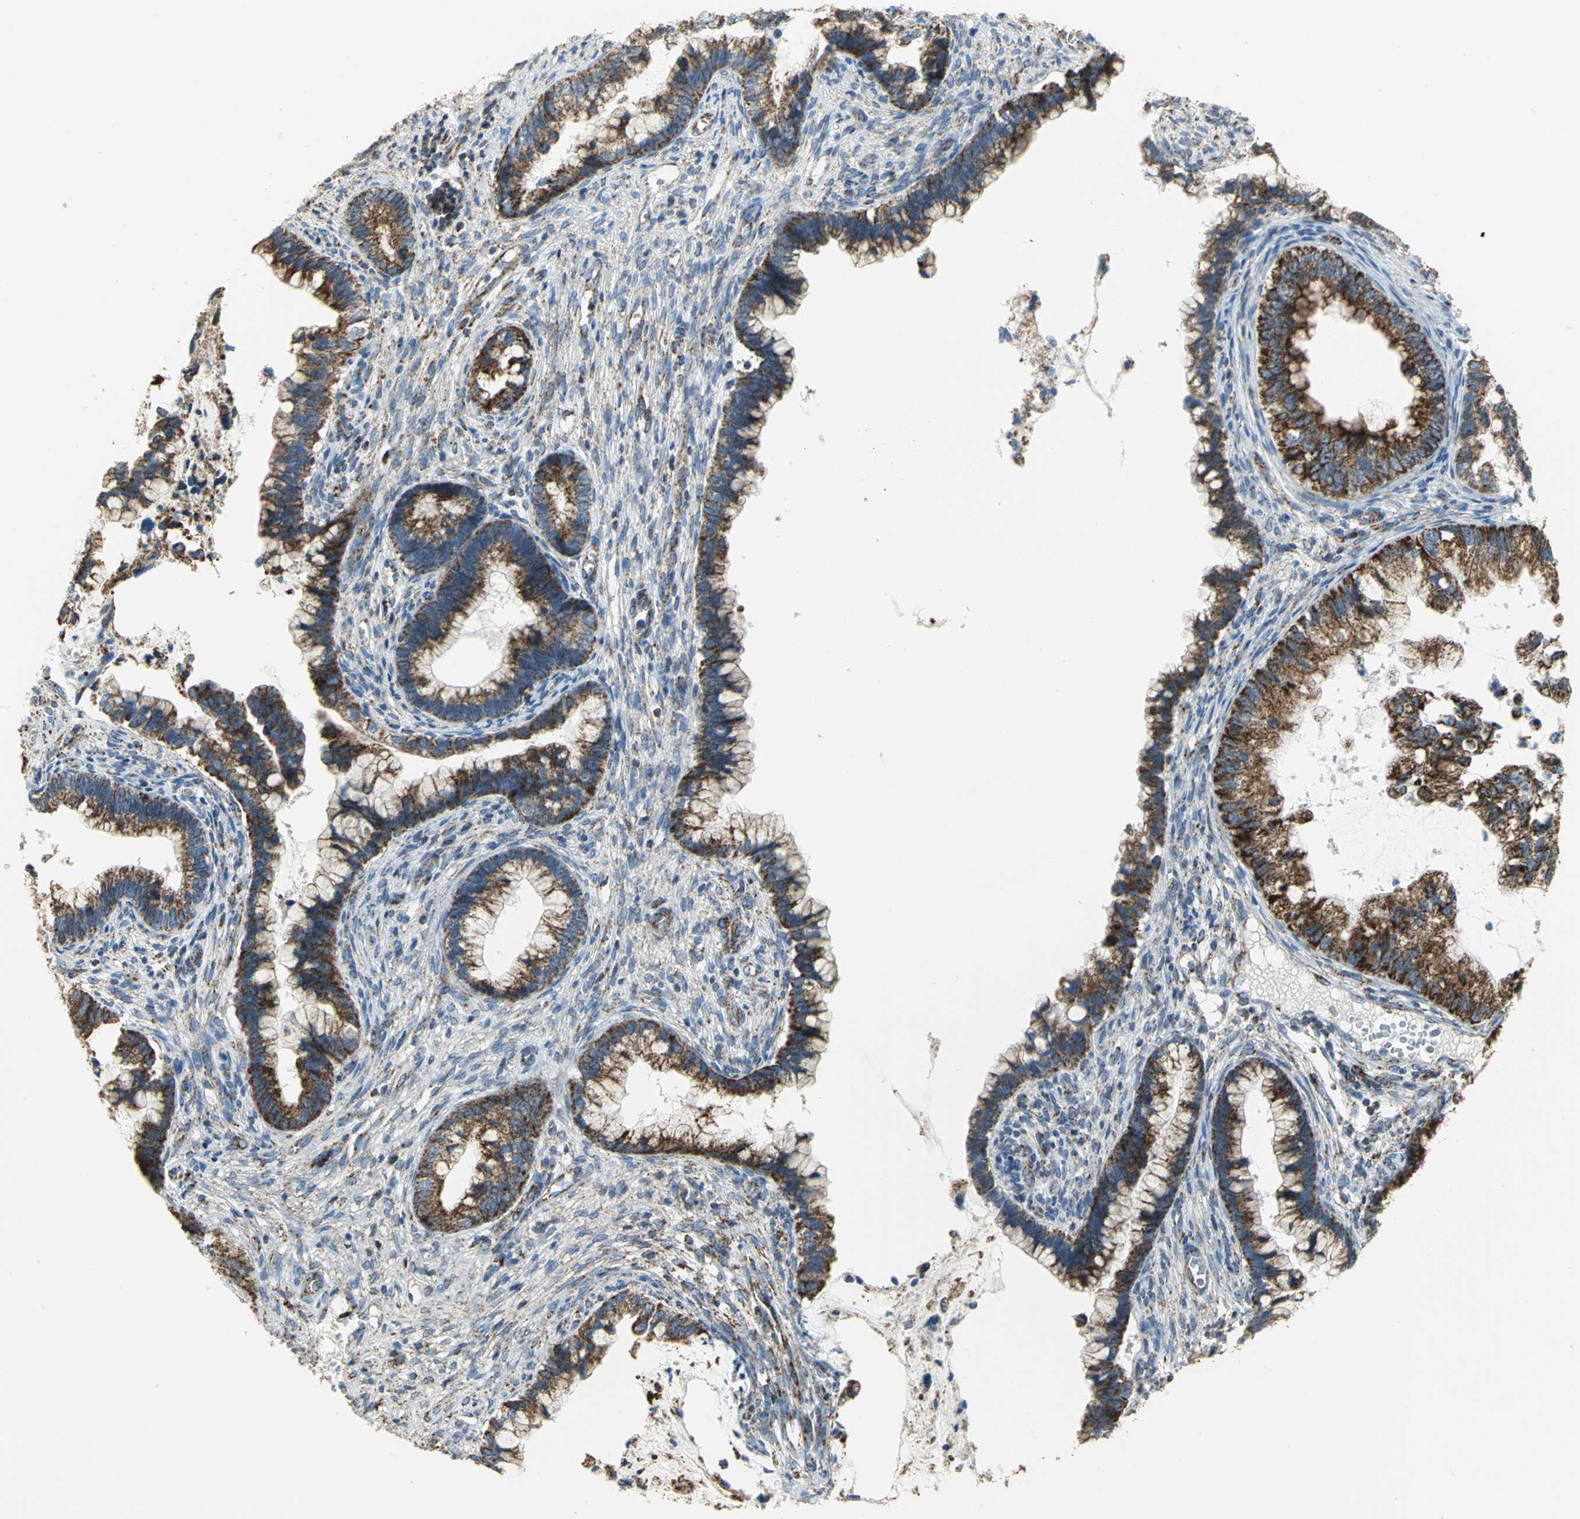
{"staining": {"intensity": "moderate", "quantity": ">75%", "location": "cytoplasmic/membranous"}, "tissue": "cervical cancer", "cell_type": "Tumor cells", "image_type": "cancer", "snomed": [{"axis": "morphology", "description": "Adenocarcinoma, NOS"}, {"axis": "topography", "description": "Cervix"}], "caption": "Immunohistochemistry of human cervical adenocarcinoma shows medium levels of moderate cytoplasmic/membranous expression in approximately >75% of tumor cells.", "gene": "NTRK1", "patient": {"sex": "female", "age": 44}}